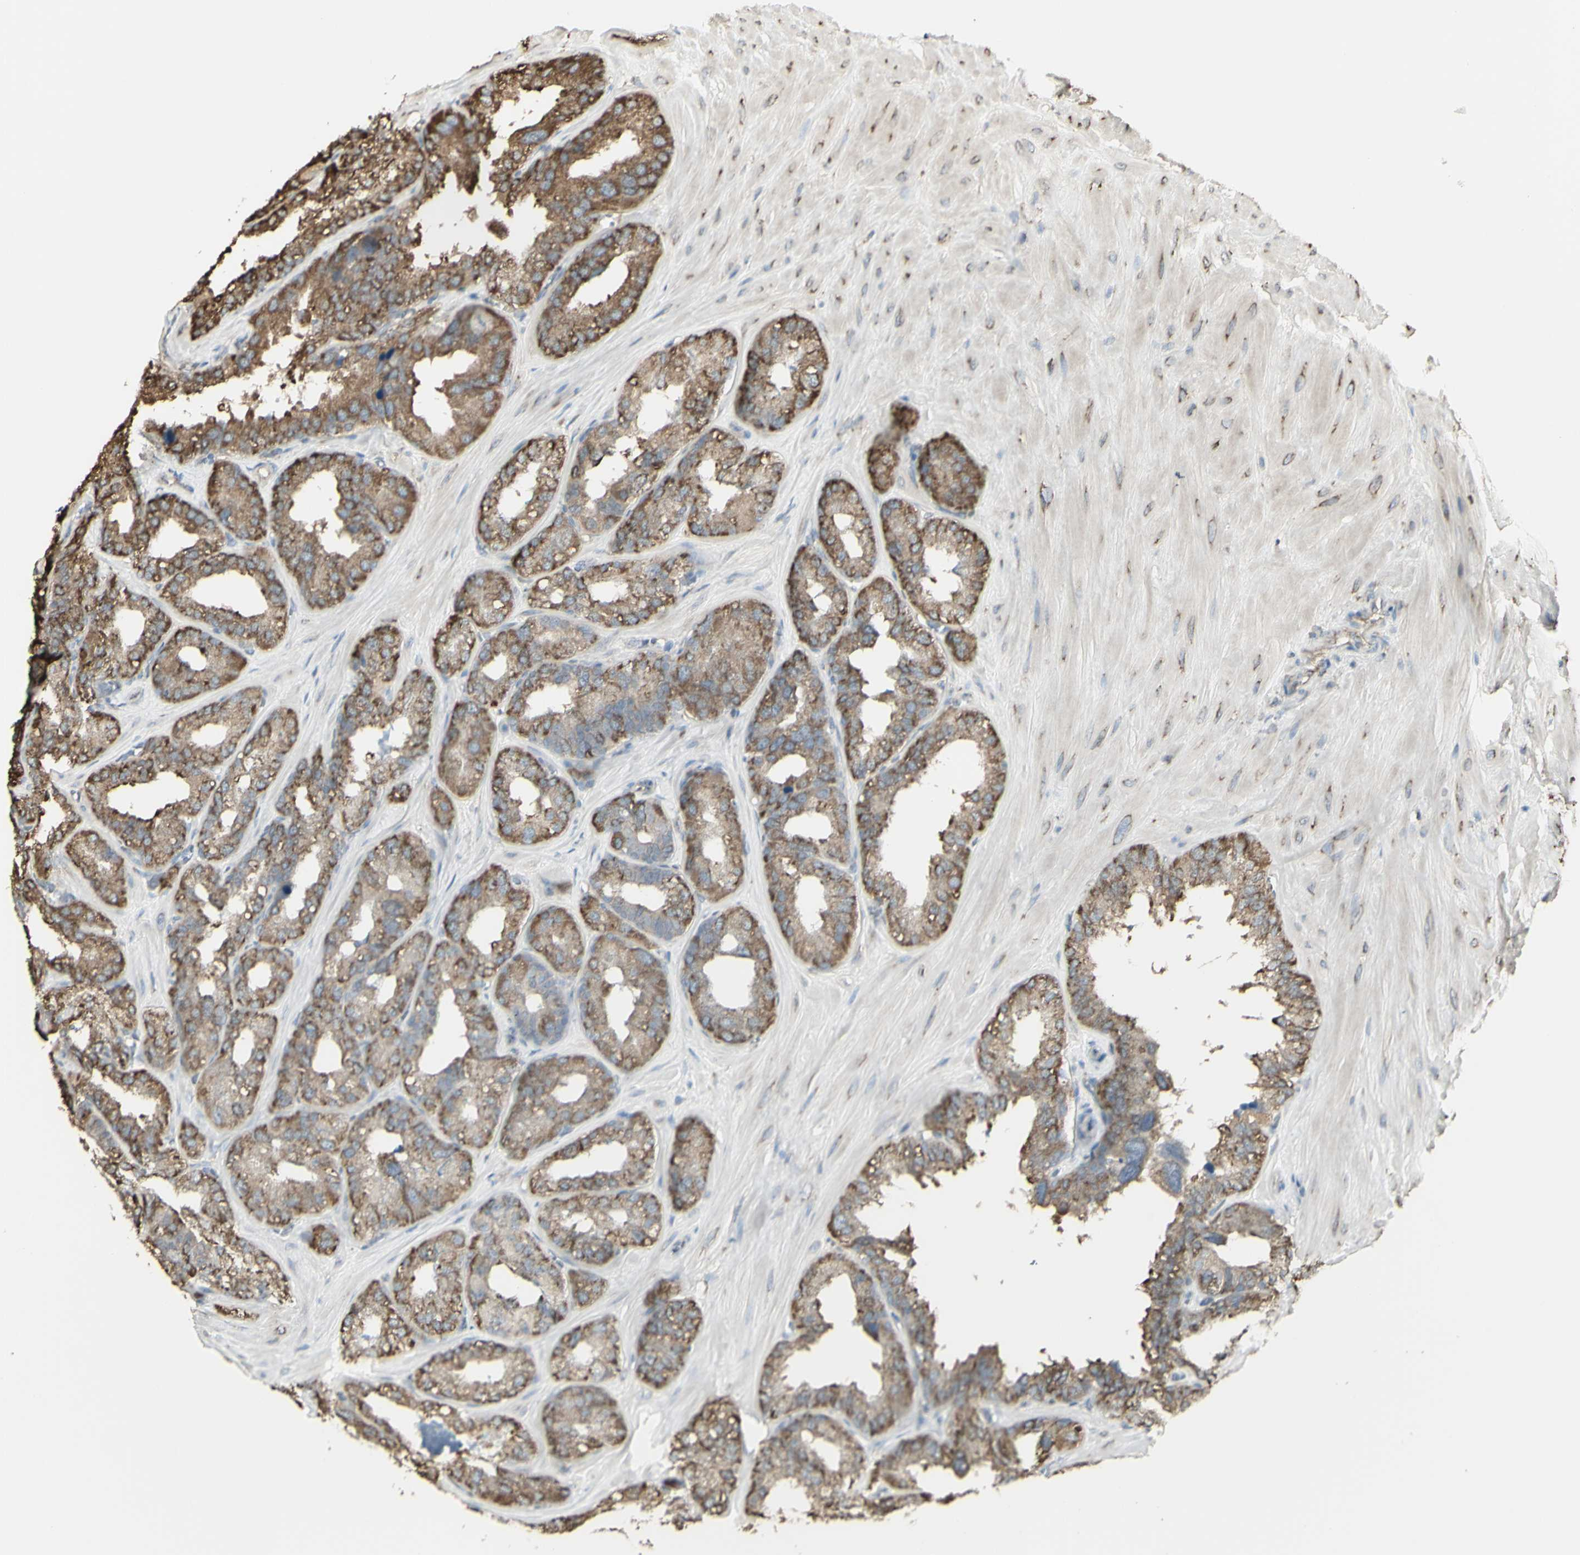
{"staining": {"intensity": "moderate", "quantity": ">75%", "location": "cytoplasmic/membranous"}, "tissue": "seminal vesicle", "cell_type": "Glandular cells", "image_type": "normal", "snomed": [{"axis": "morphology", "description": "Normal tissue, NOS"}, {"axis": "topography", "description": "Prostate"}, {"axis": "topography", "description": "Seminal veicle"}], "caption": "The histopathology image shows staining of benign seminal vesicle, revealing moderate cytoplasmic/membranous protein expression (brown color) within glandular cells. (DAB (3,3'-diaminobenzidine) IHC, brown staining for protein, blue staining for nuclei).", "gene": "EEF1B2", "patient": {"sex": "male", "age": 51}}